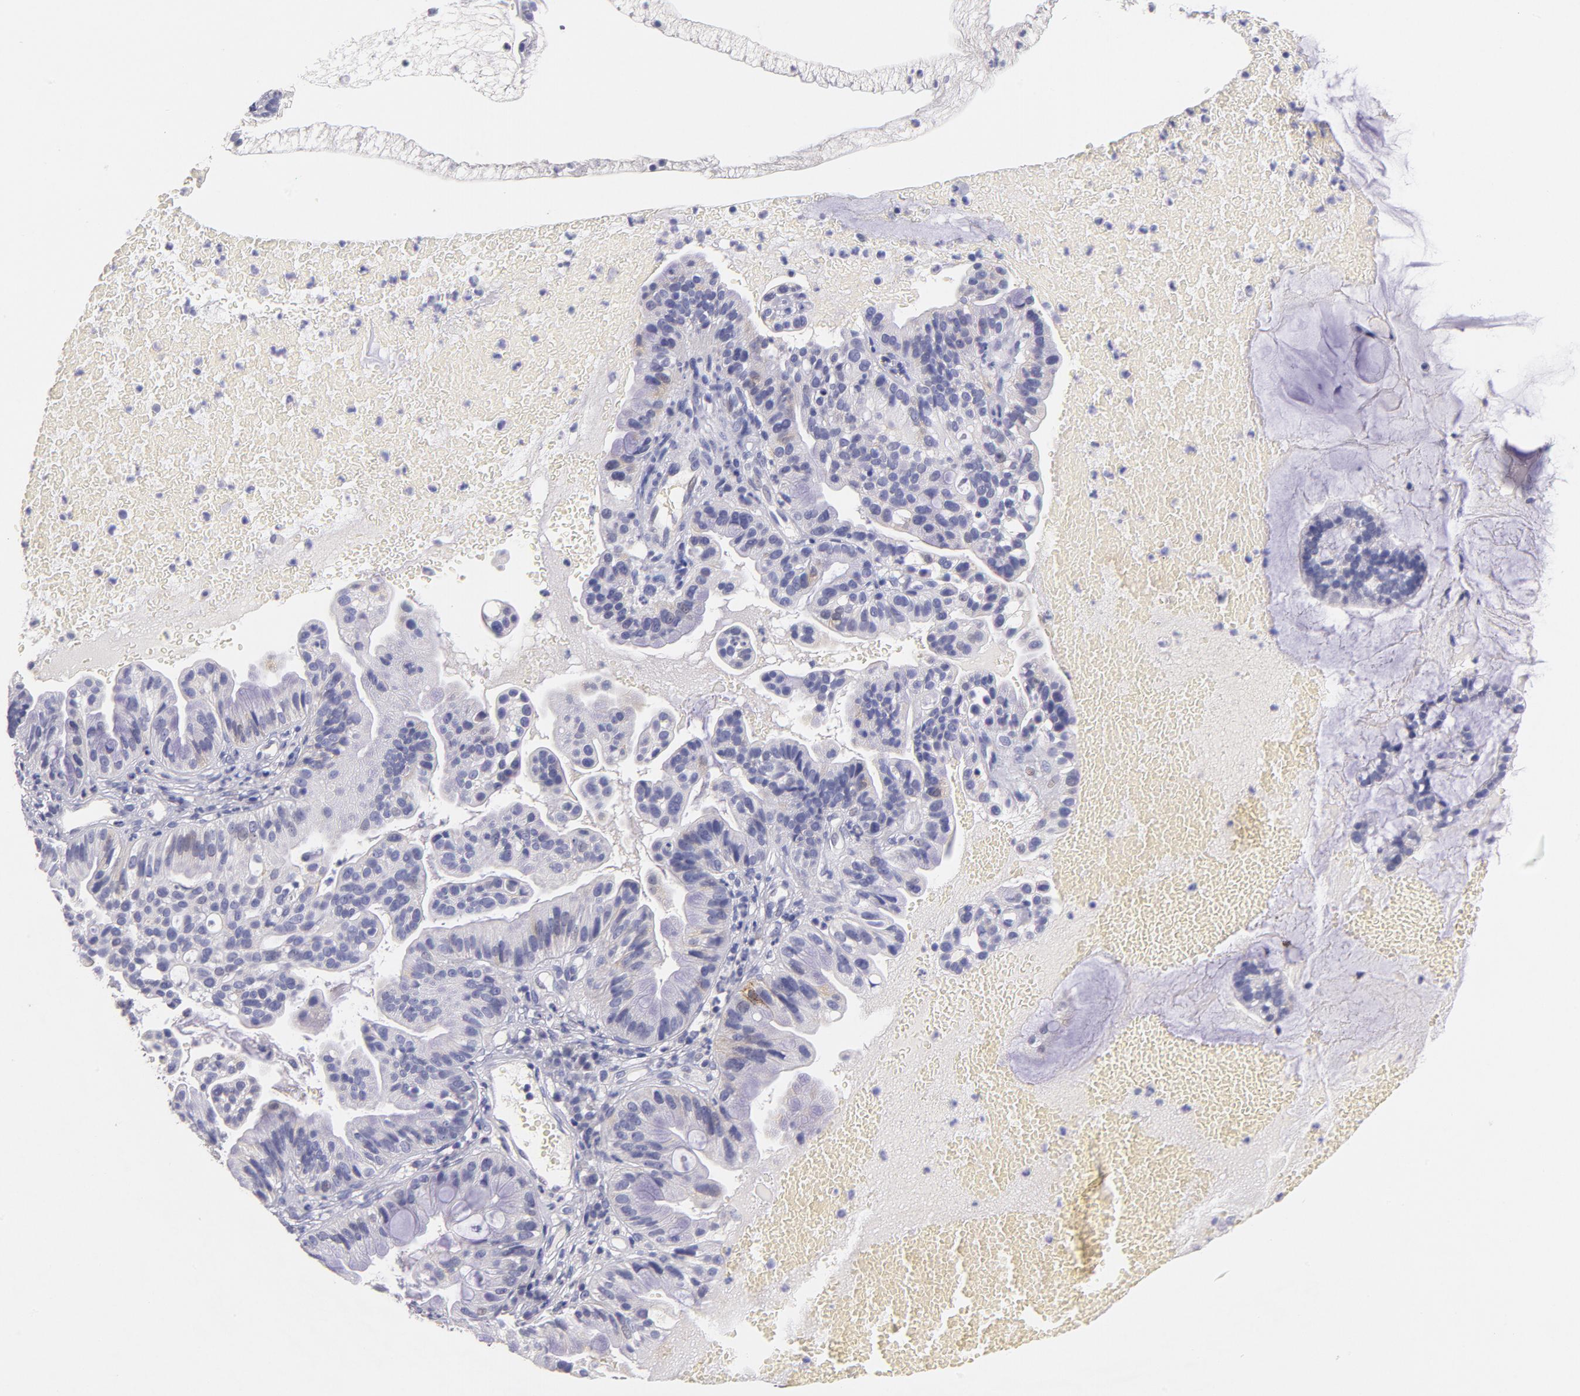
{"staining": {"intensity": "weak", "quantity": "<25%", "location": "cytoplasmic/membranous"}, "tissue": "cervical cancer", "cell_type": "Tumor cells", "image_type": "cancer", "snomed": [{"axis": "morphology", "description": "Adenocarcinoma, NOS"}, {"axis": "topography", "description": "Cervix"}], "caption": "Immunohistochemistry (IHC) photomicrograph of cervical adenocarcinoma stained for a protein (brown), which reveals no positivity in tumor cells. (DAB immunohistochemistry with hematoxylin counter stain).", "gene": "CD44", "patient": {"sex": "female", "age": 41}}